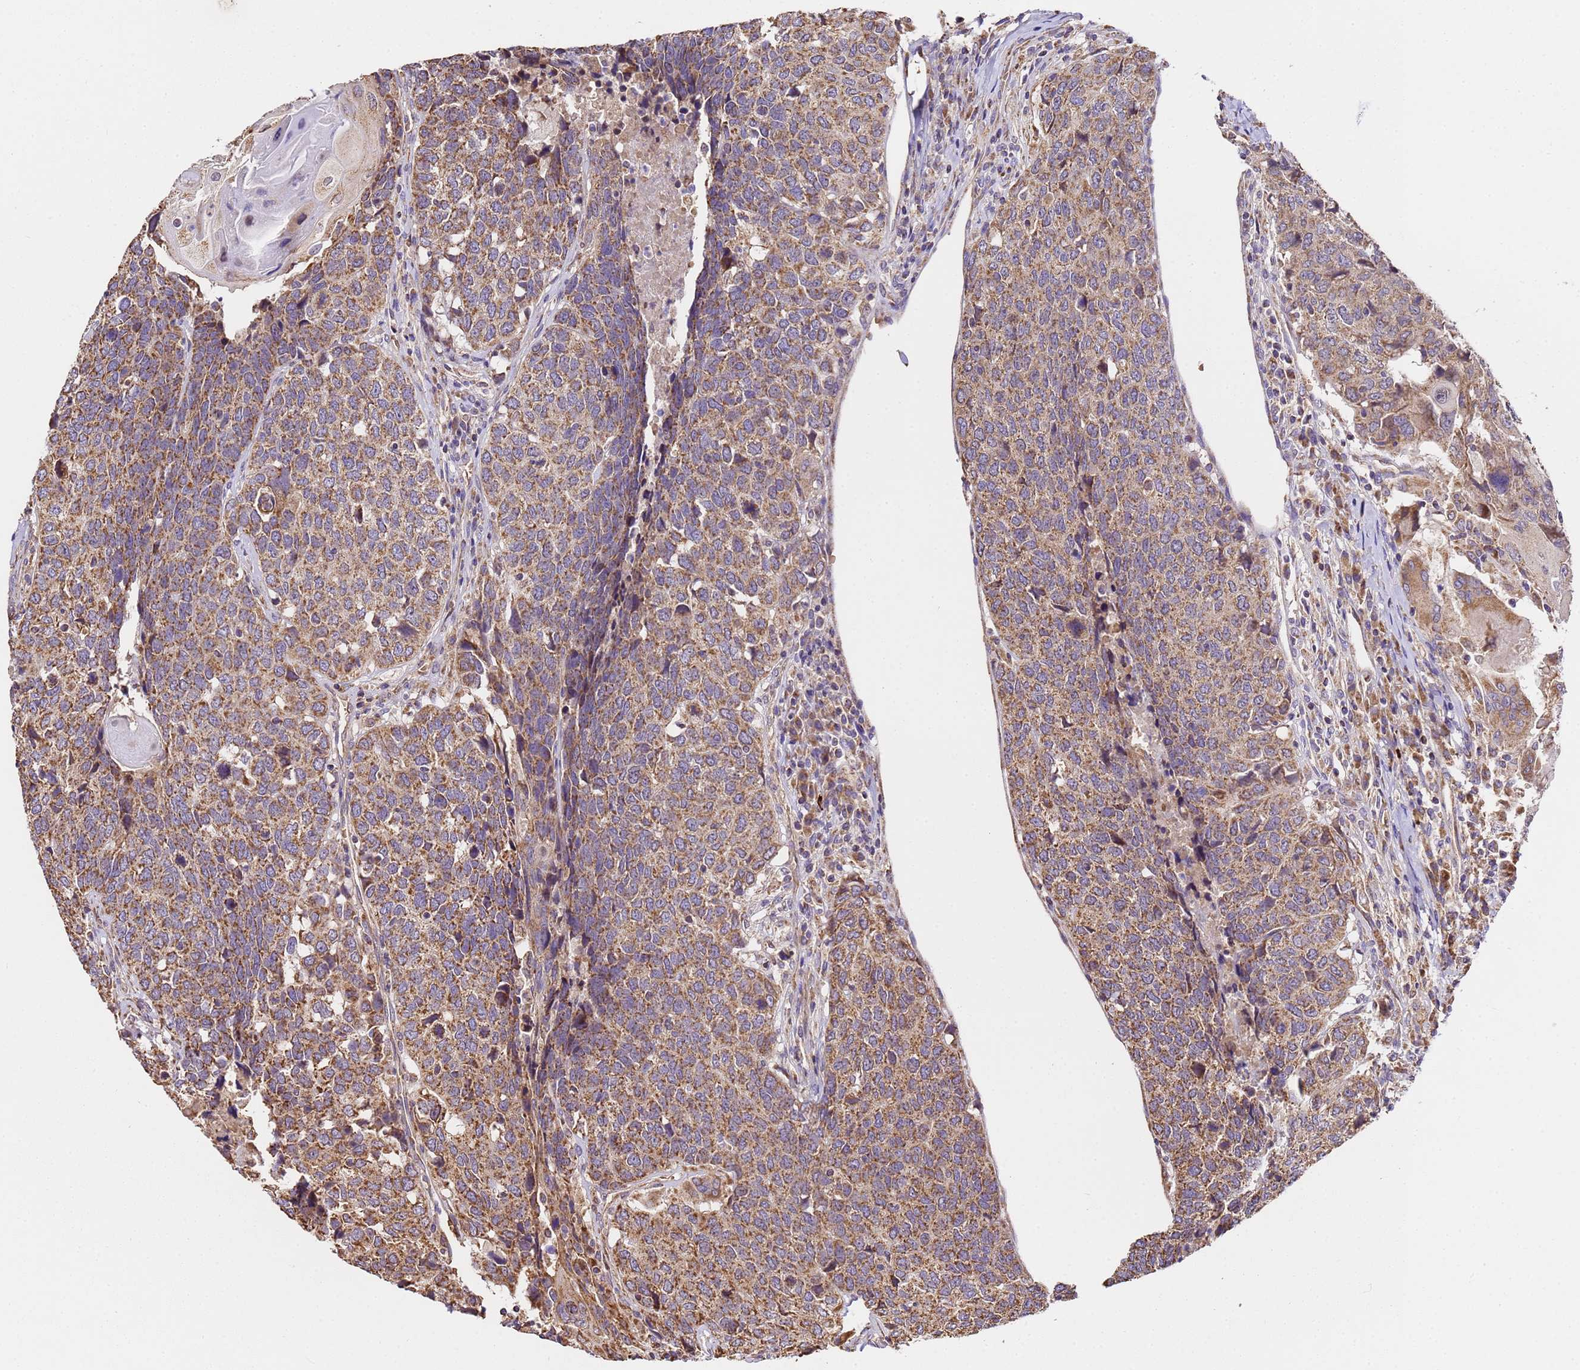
{"staining": {"intensity": "moderate", "quantity": ">75%", "location": "cytoplasmic/membranous"}, "tissue": "head and neck cancer", "cell_type": "Tumor cells", "image_type": "cancer", "snomed": [{"axis": "morphology", "description": "Squamous cell carcinoma, NOS"}, {"axis": "topography", "description": "Head-Neck"}], "caption": "Immunohistochemistry (IHC) photomicrograph of head and neck cancer stained for a protein (brown), which shows medium levels of moderate cytoplasmic/membranous positivity in about >75% of tumor cells.", "gene": "LRRIQ1", "patient": {"sex": "male", "age": 66}}